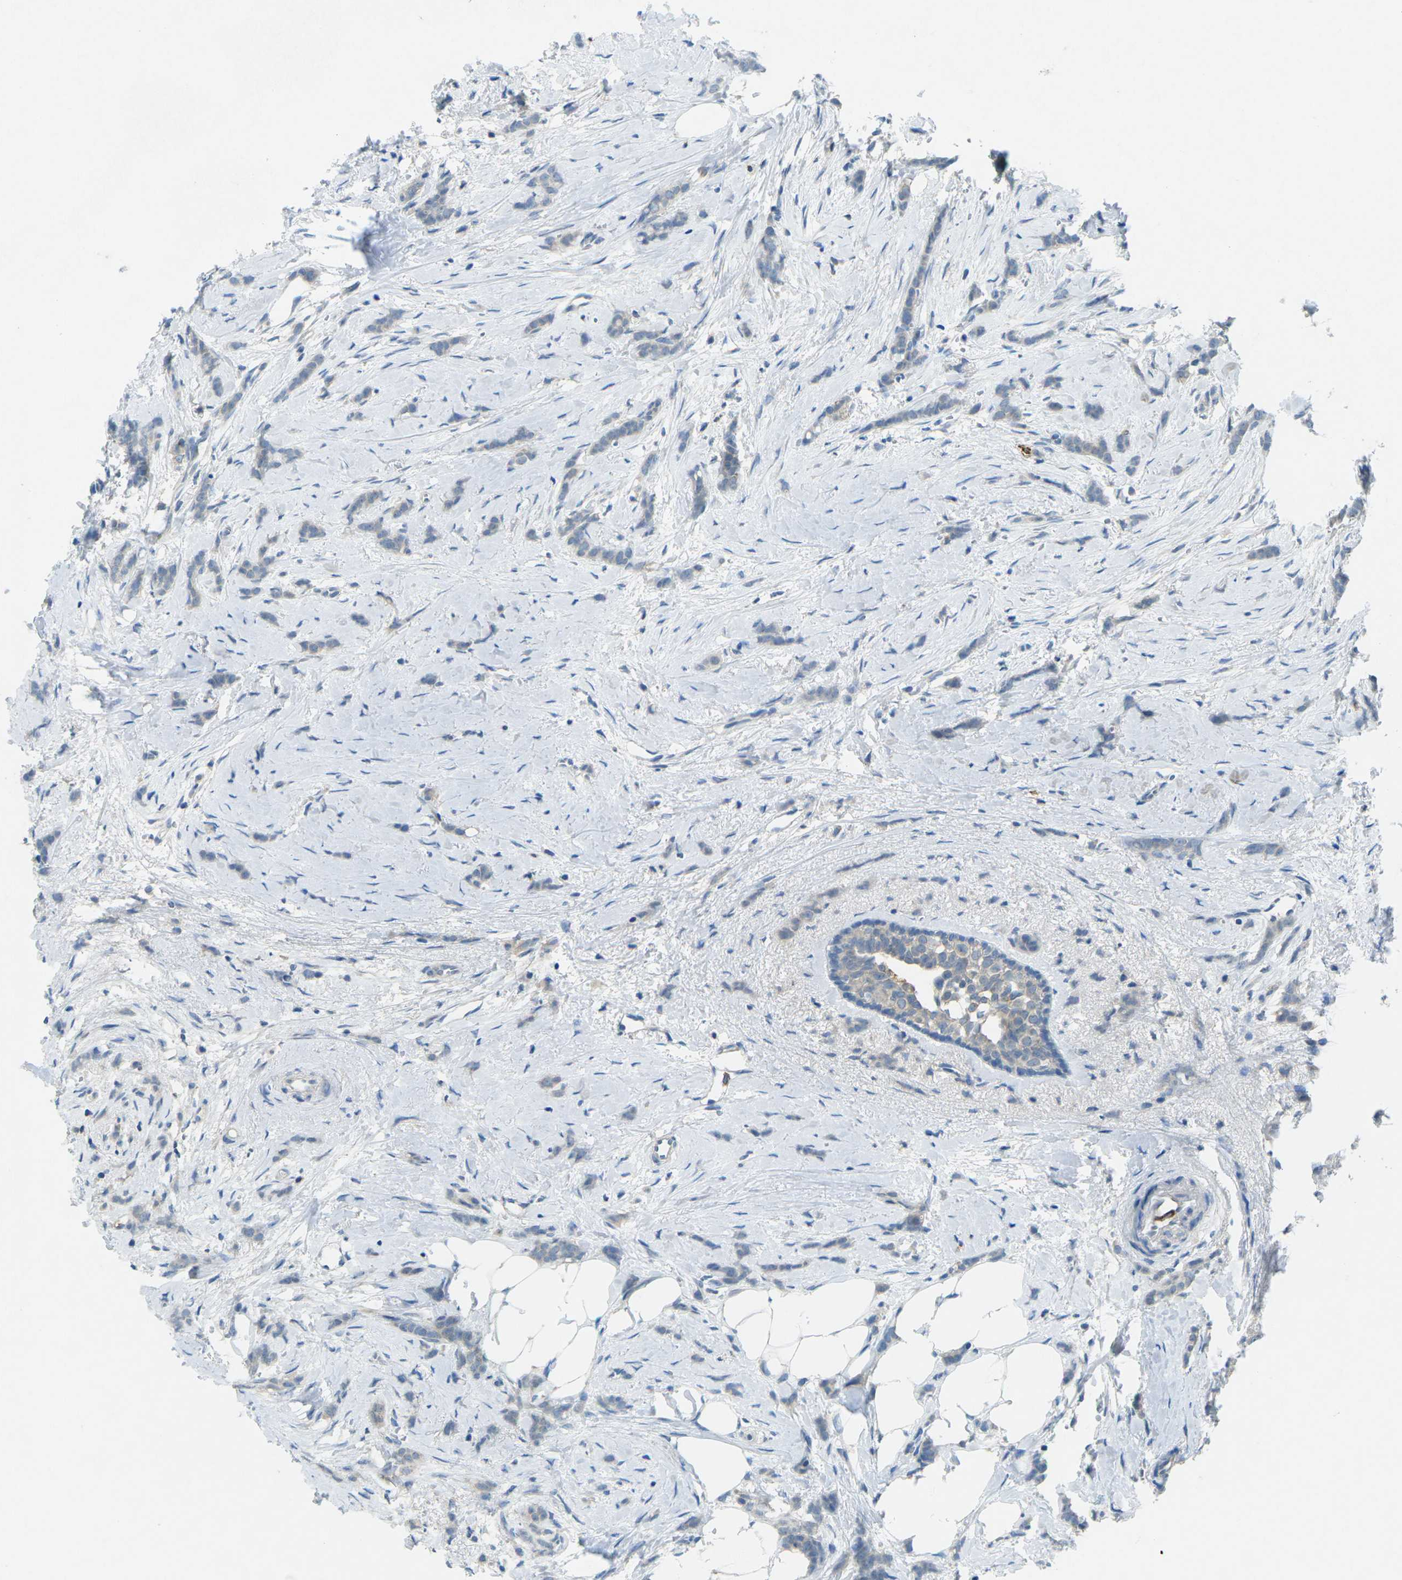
{"staining": {"intensity": "negative", "quantity": "none", "location": "none"}, "tissue": "breast cancer", "cell_type": "Tumor cells", "image_type": "cancer", "snomed": [{"axis": "morphology", "description": "Lobular carcinoma, in situ"}, {"axis": "morphology", "description": "Lobular carcinoma"}, {"axis": "topography", "description": "Breast"}], "caption": "DAB (3,3'-diaminobenzidine) immunohistochemical staining of human lobular carcinoma (breast) demonstrates no significant staining in tumor cells.", "gene": "CD19", "patient": {"sex": "female", "age": 41}}